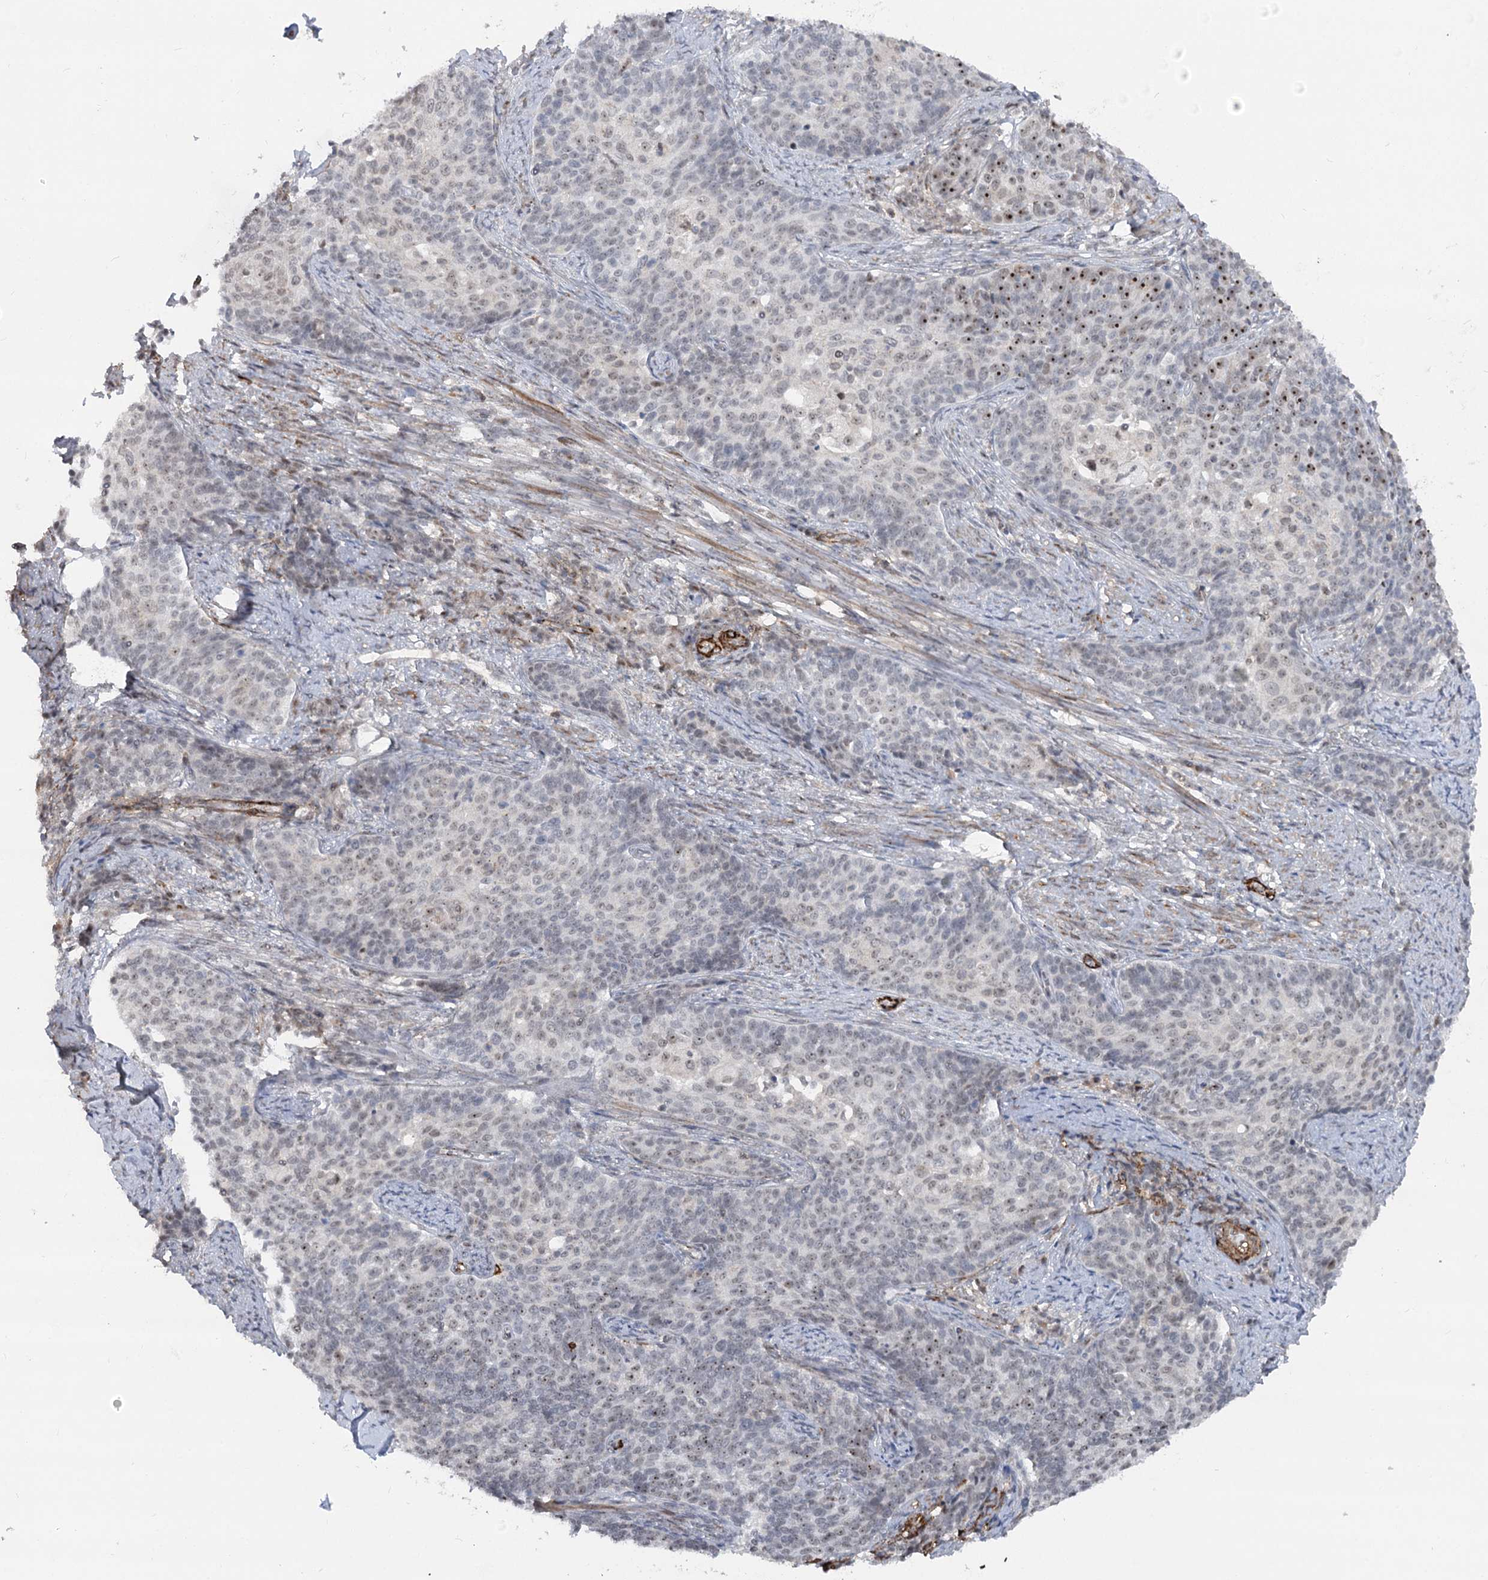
{"staining": {"intensity": "strong", "quantity": "<25%", "location": "nuclear"}, "tissue": "cervical cancer", "cell_type": "Tumor cells", "image_type": "cancer", "snomed": [{"axis": "morphology", "description": "Squamous cell carcinoma, NOS"}, {"axis": "topography", "description": "Cervix"}], "caption": "Squamous cell carcinoma (cervical) stained for a protein demonstrates strong nuclear positivity in tumor cells.", "gene": "GNL3L", "patient": {"sex": "female", "age": 39}}